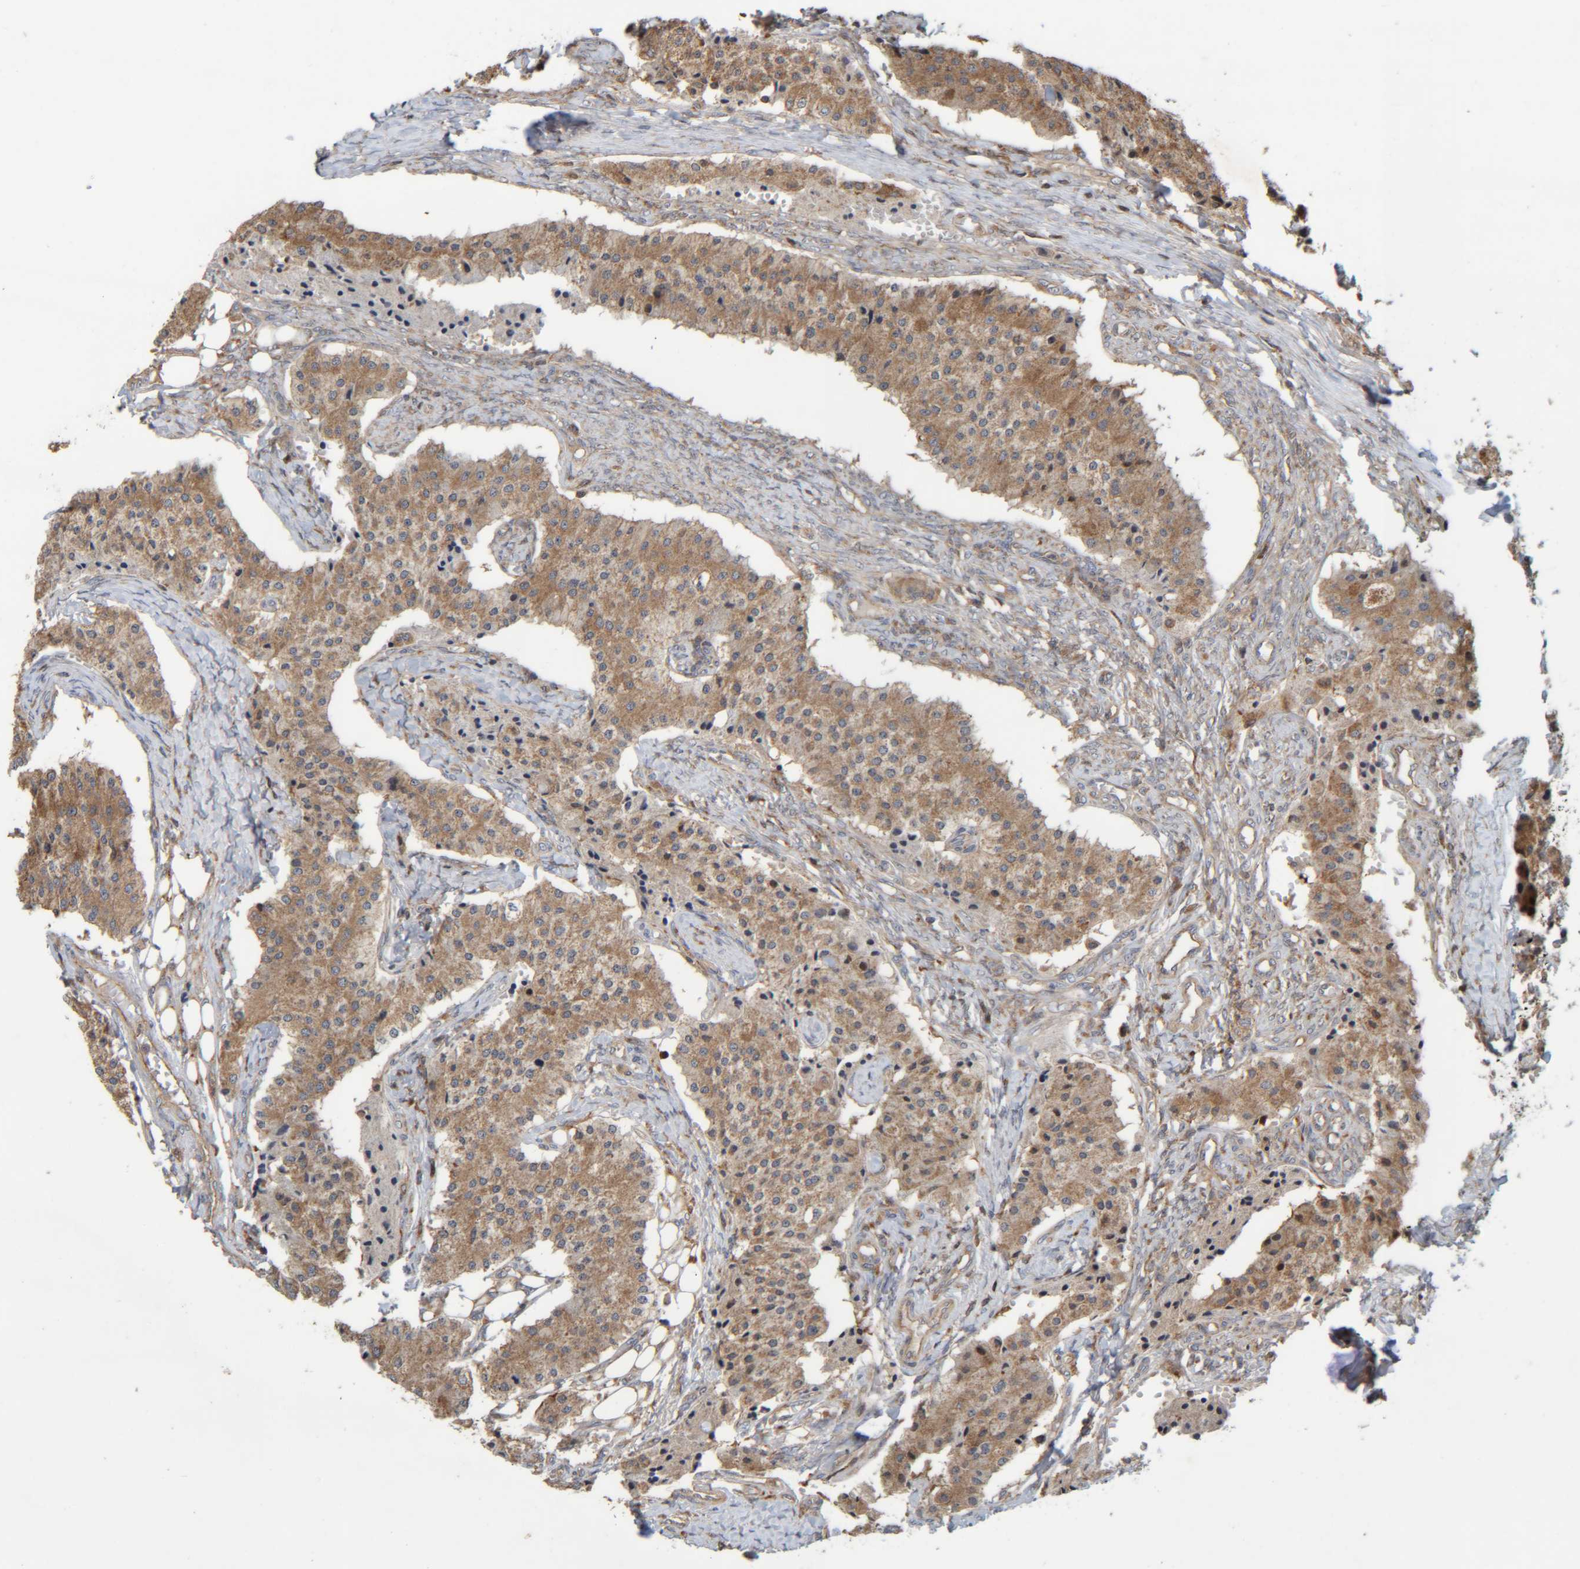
{"staining": {"intensity": "moderate", "quantity": ">75%", "location": "cytoplasmic/membranous"}, "tissue": "carcinoid", "cell_type": "Tumor cells", "image_type": "cancer", "snomed": [{"axis": "morphology", "description": "Carcinoid, malignant, NOS"}, {"axis": "topography", "description": "Colon"}], "caption": "Tumor cells reveal moderate cytoplasmic/membranous expression in about >75% of cells in carcinoid. The staining was performed using DAB (3,3'-diaminobenzidine), with brown indicating positive protein expression. Nuclei are stained blue with hematoxylin.", "gene": "CCDC57", "patient": {"sex": "female", "age": 52}}